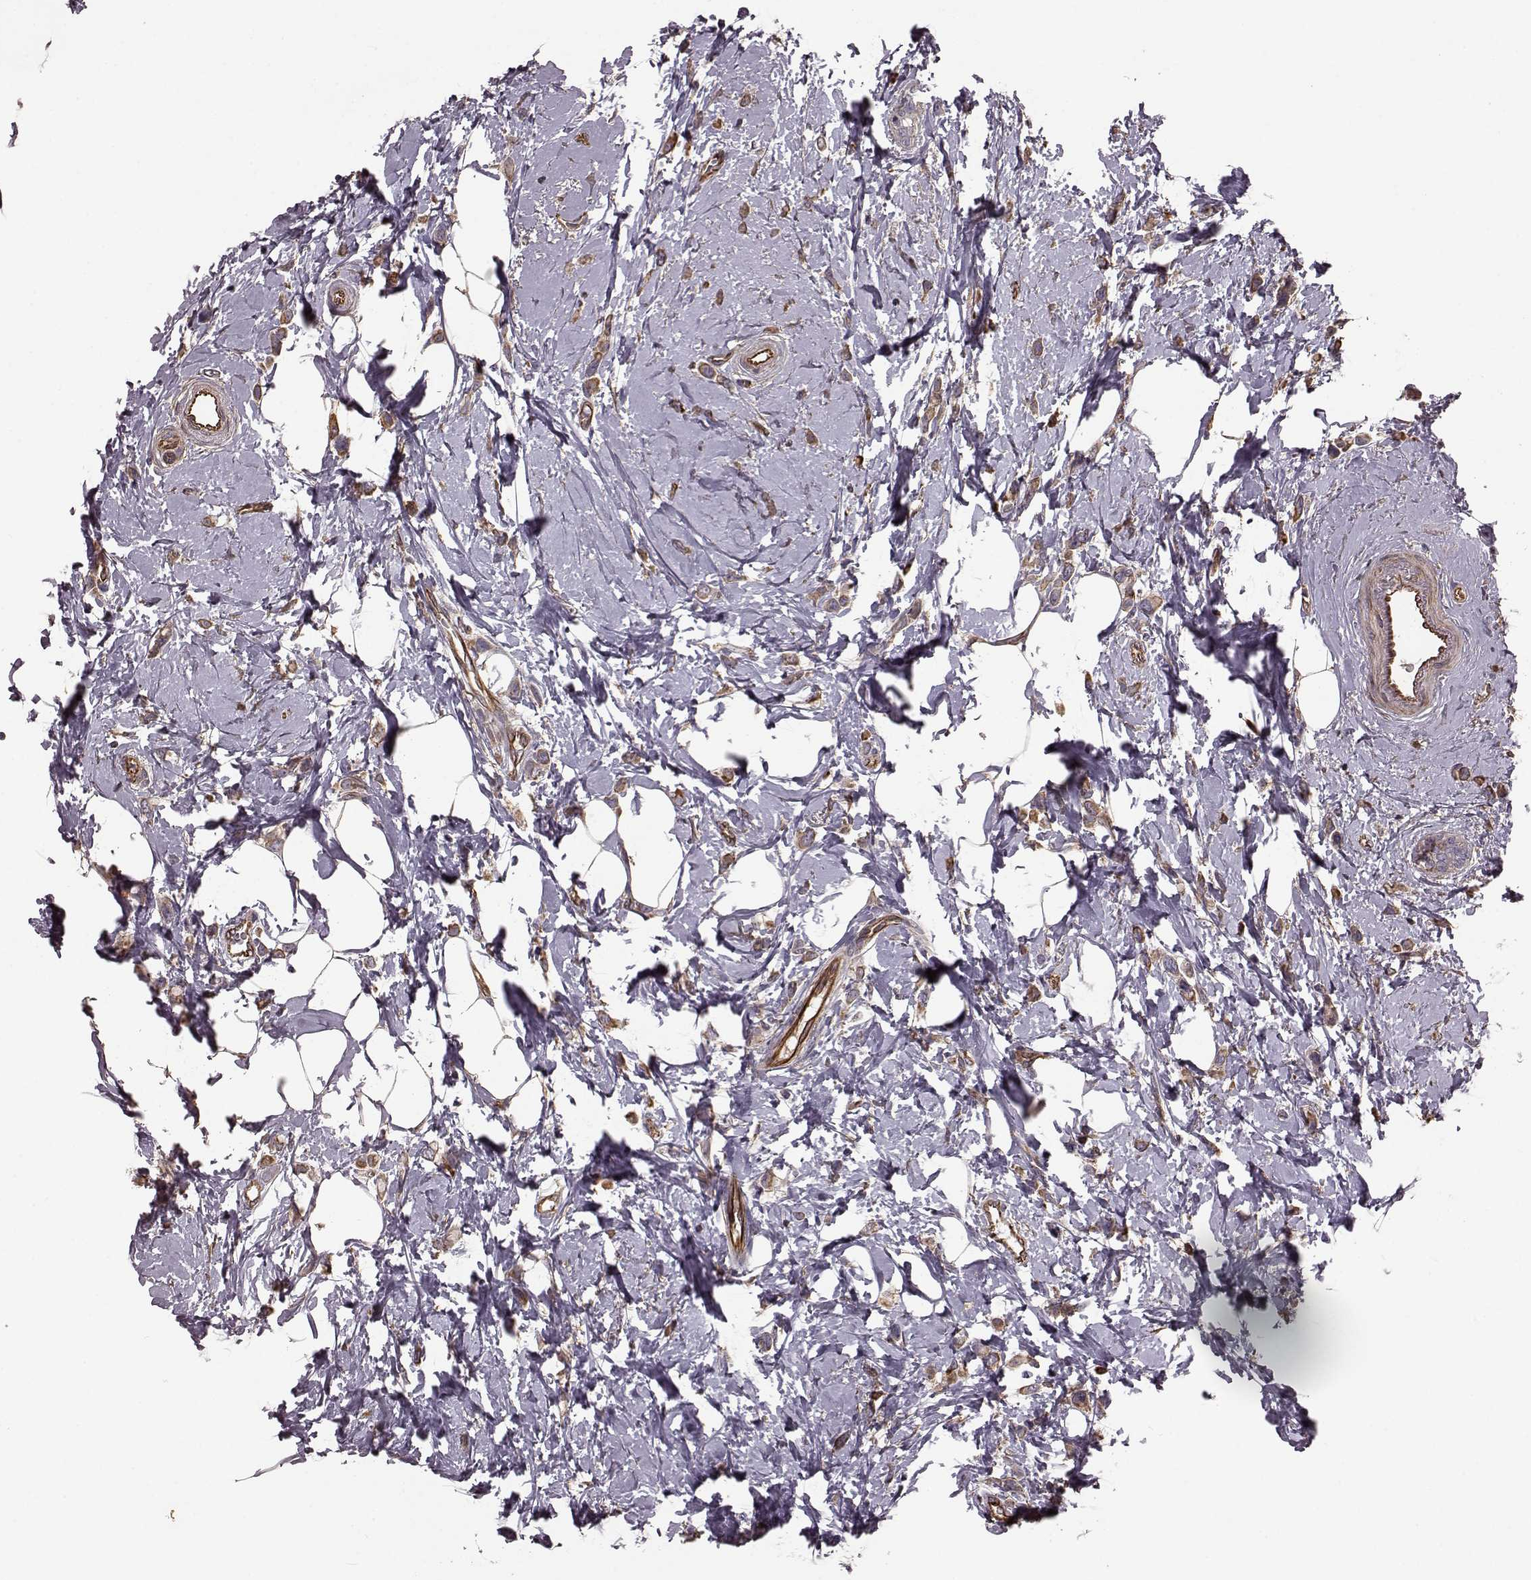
{"staining": {"intensity": "moderate", "quantity": ">75%", "location": "cytoplasmic/membranous"}, "tissue": "breast cancer", "cell_type": "Tumor cells", "image_type": "cancer", "snomed": [{"axis": "morphology", "description": "Lobular carcinoma"}, {"axis": "topography", "description": "Breast"}], "caption": "Immunohistochemical staining of breast lobular carcinoma exhibits medium levels of moderate cytoplasmic/membranous positivity in approximately >75% of tumor cells. (DAB IHC, brown staining for protein, blue staining for nuclei).", "gene": "NTF3", "patient": {"sex": "female", "age": 66}}